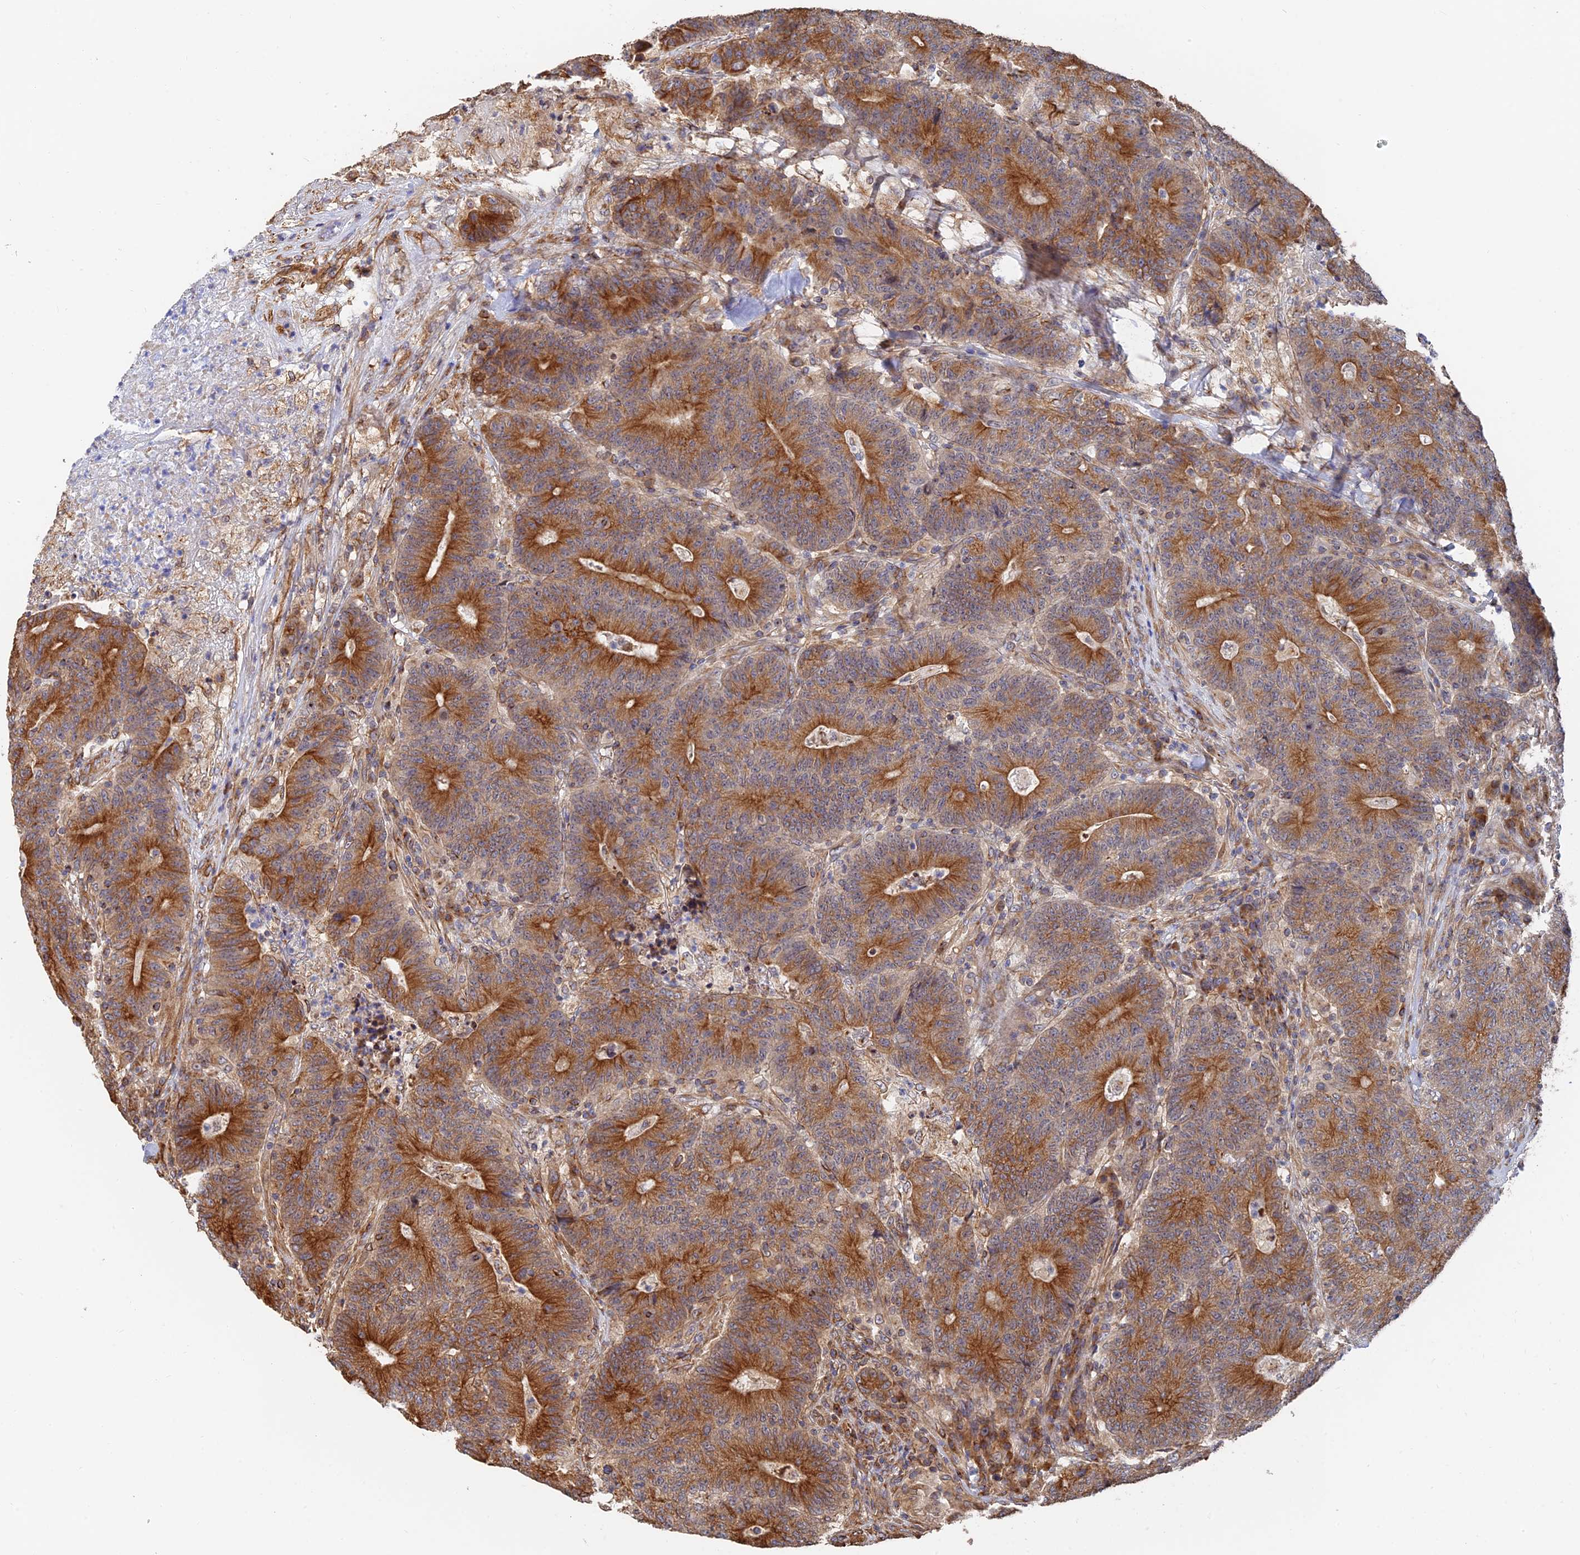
{"staining": {"intensity": "strong", "quantity": "25%-75%", "location": "cytoplasmic/membranous"}, "tissue": "colorectal cancer", "cell_type": "Tumor cells", "image_type": "cancer", "snomed": [{"axis": "morphology", "description": "Adenocarcinoma, NOS"}, {"axis": "topography", "description": "Colon"}], "caption": "Adenocarcinoma (colorectal) was stained to show a protein in brown. There is high levels of strong cytoplasmic/membranous staining in approximately 25%-75% of tumor cells. The staining was performed using DAB, with brown indicating positive protein expression. Nuclei are stained blue with hematoxylin.", "gene": "WBP11", "patient": {"sex": "female", "age": 75}}